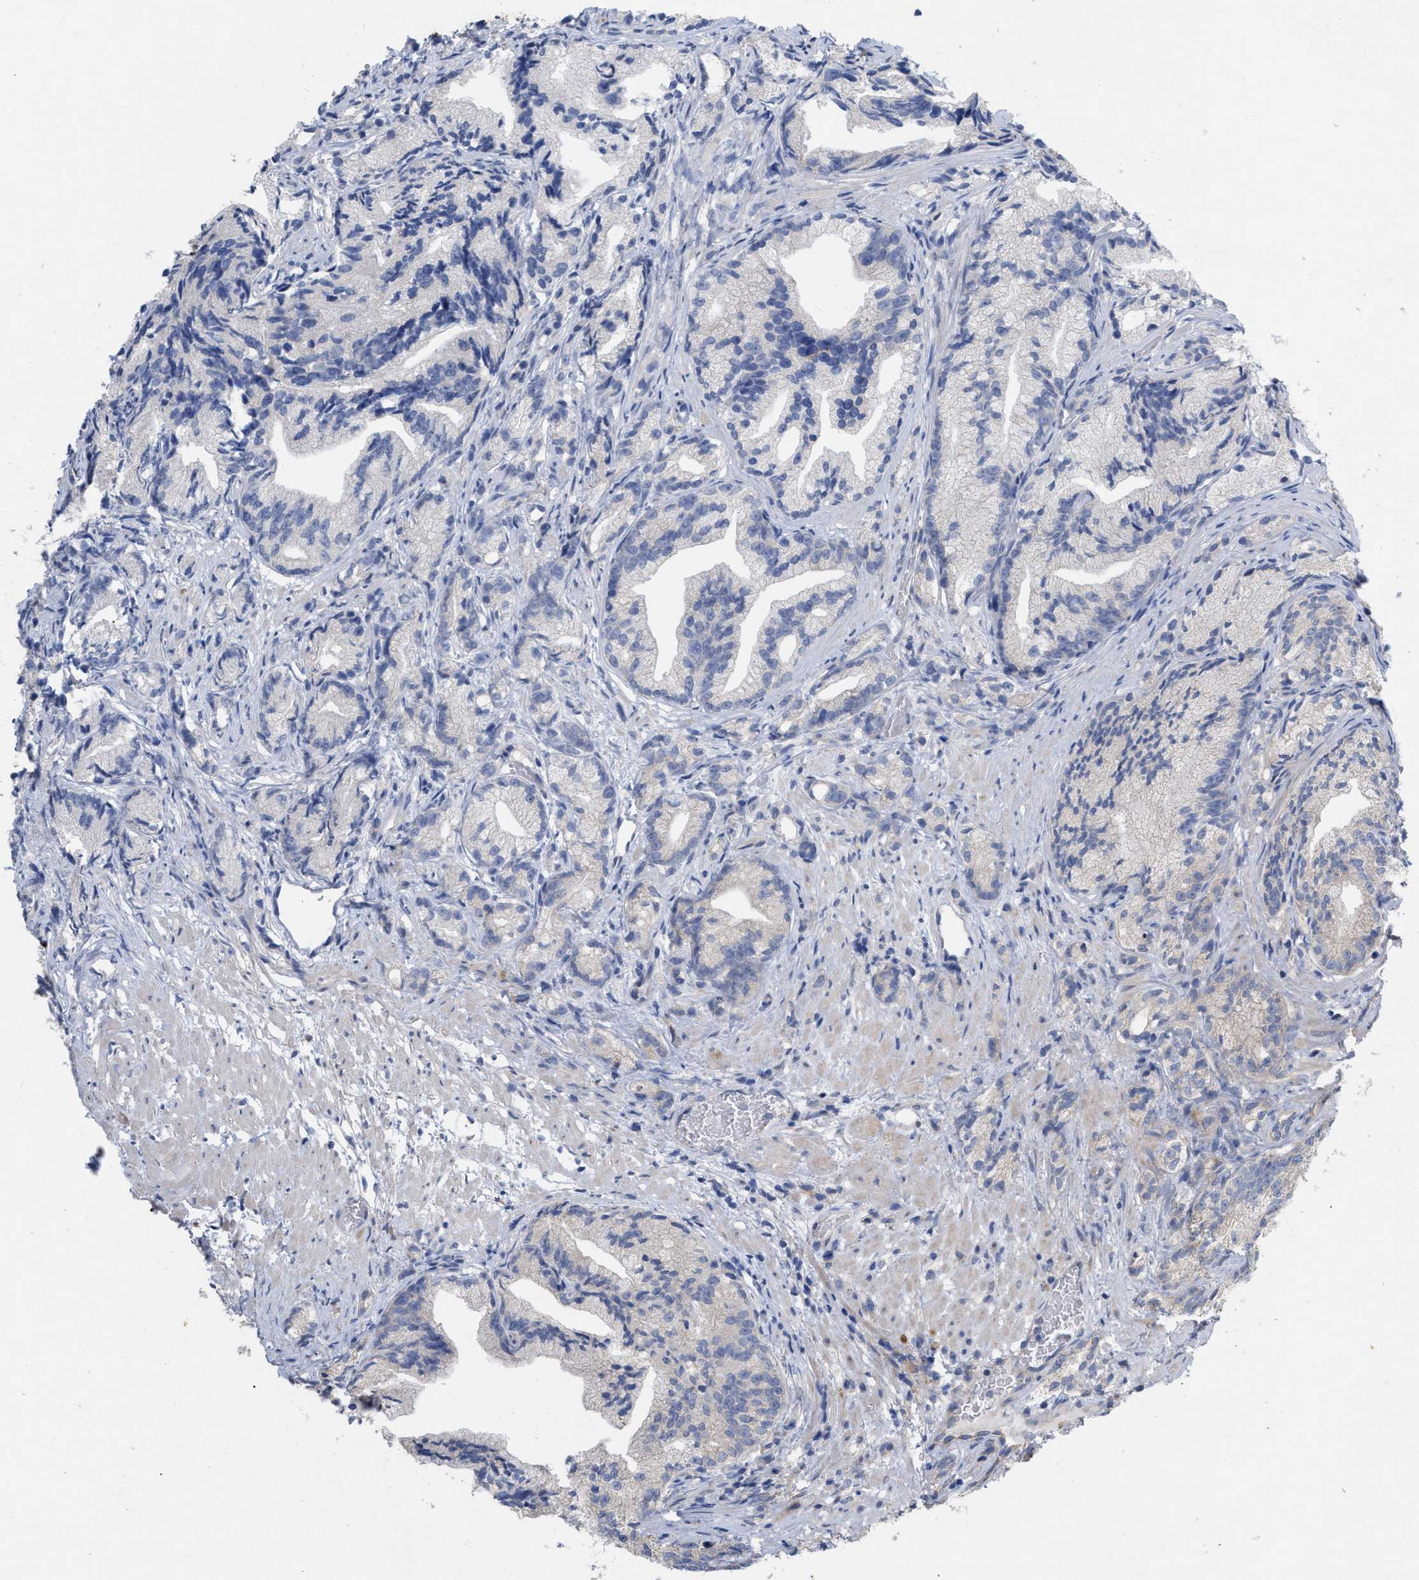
{"staining": {"intensity": "negative", "quantity": "none", "location": "none"}, "tissue": "prostate cancer", "cell_type": "Tumor cells", "image_type": "cancer", "snomed": [{"axis": "morphology", "description": "Adenocarcinoma, Low grade"}, {"axis": "topography", "description": "Prostate"}], "caption": "Tumor cells show no significant protein staining in prostate low-grade adenocarcinoma.", "gene": "VIP", "patient": {"sex": "male", "age": 89}}